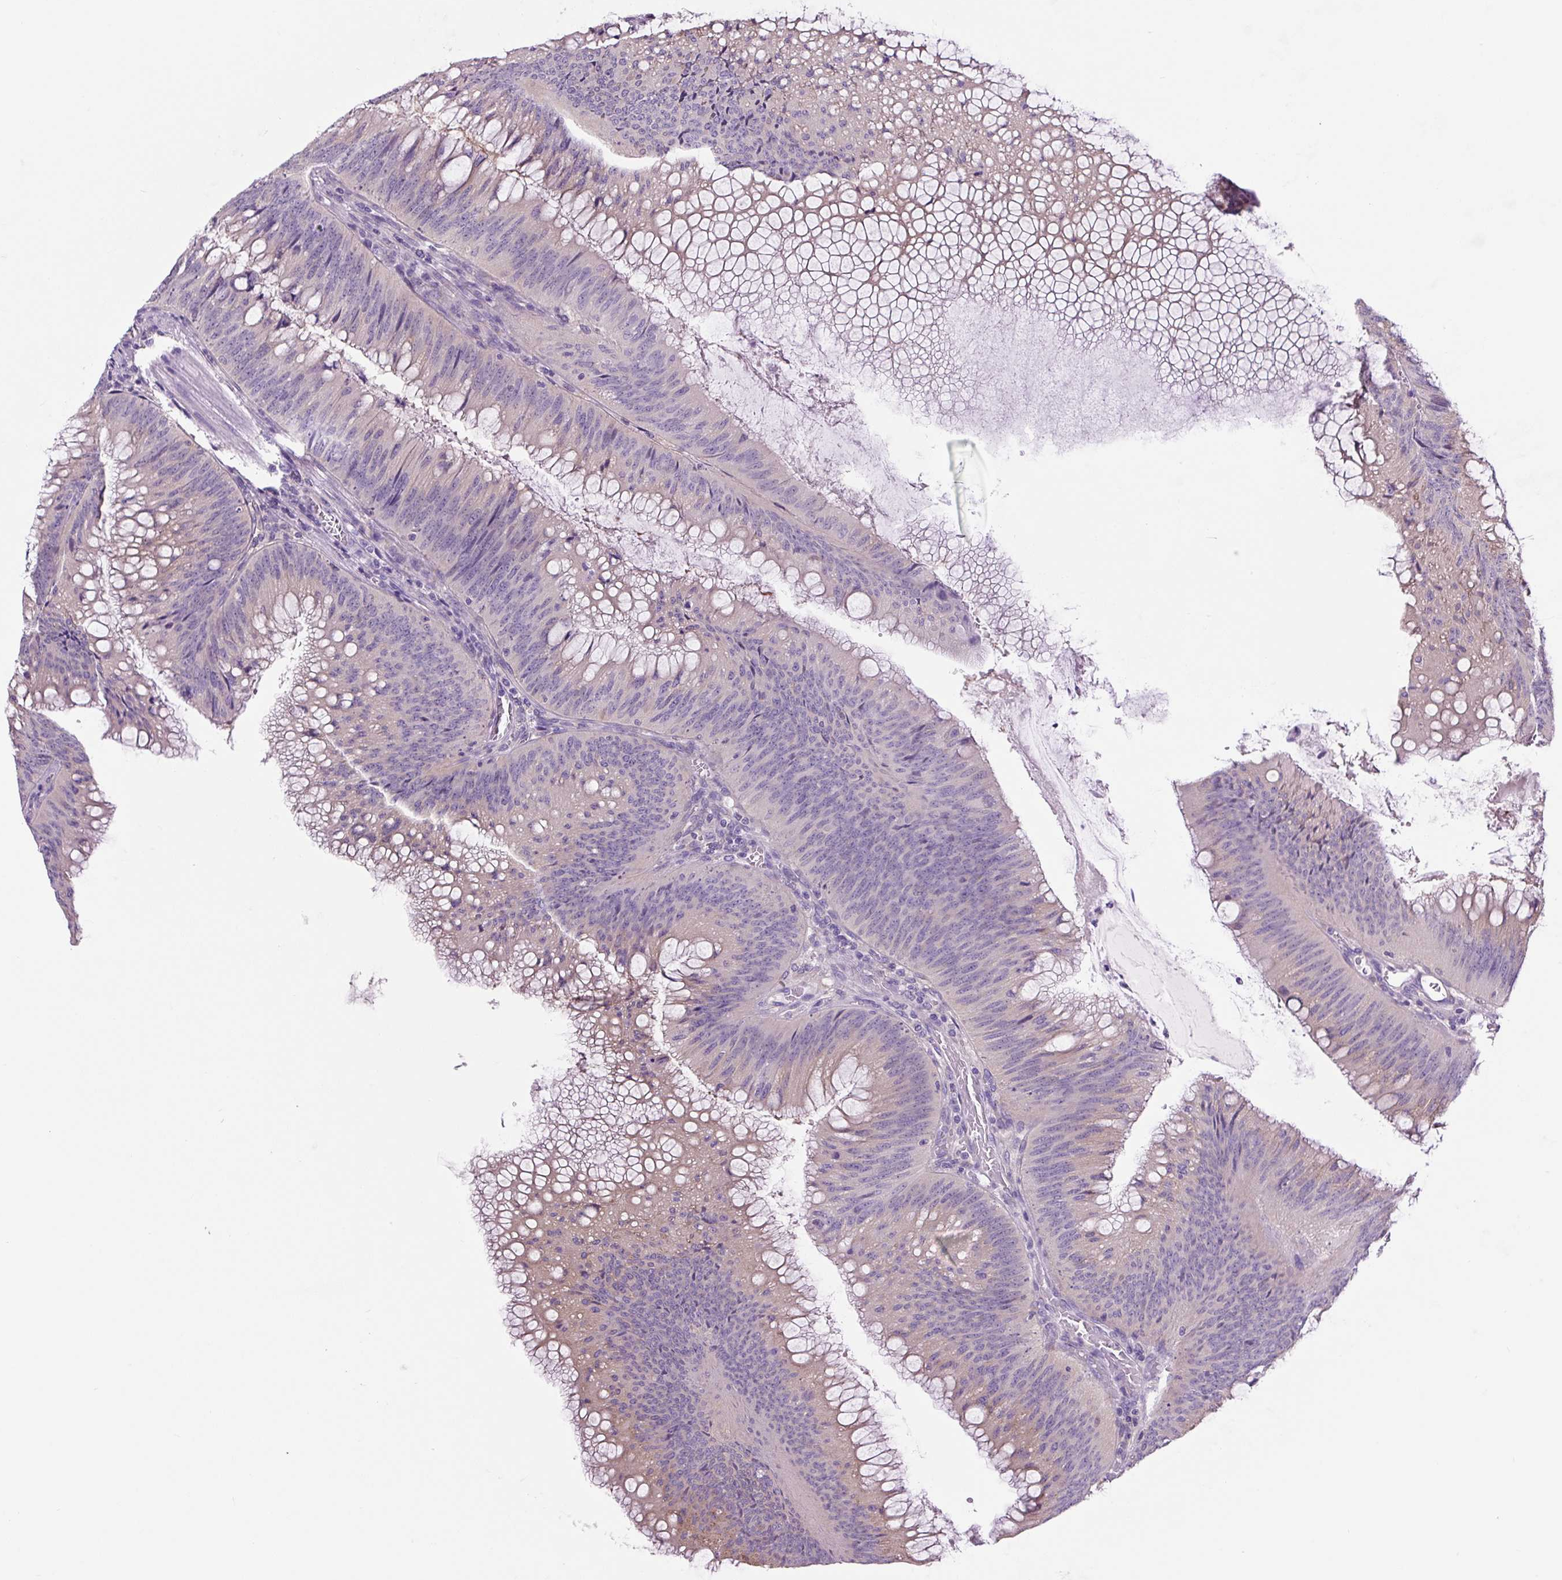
{"staining": {"intensity": "weak", "quantity": "<25%", "location": "cytoplasmic/membranous"}, "tissue": "colorectal cancer", "cell_type": "Tumor cells", "image_type": "cancer", "snomed": [{"axis": "morphology", "description": "Adenocarcinoma, NOS"}, {"axis": "topography", "description": "Rectum"}], "caption": "Tumor cells show no significant positivity in colorectal cancer.", "gene": "GORASP1", "patient": {"sex": "female", "age": 72}}